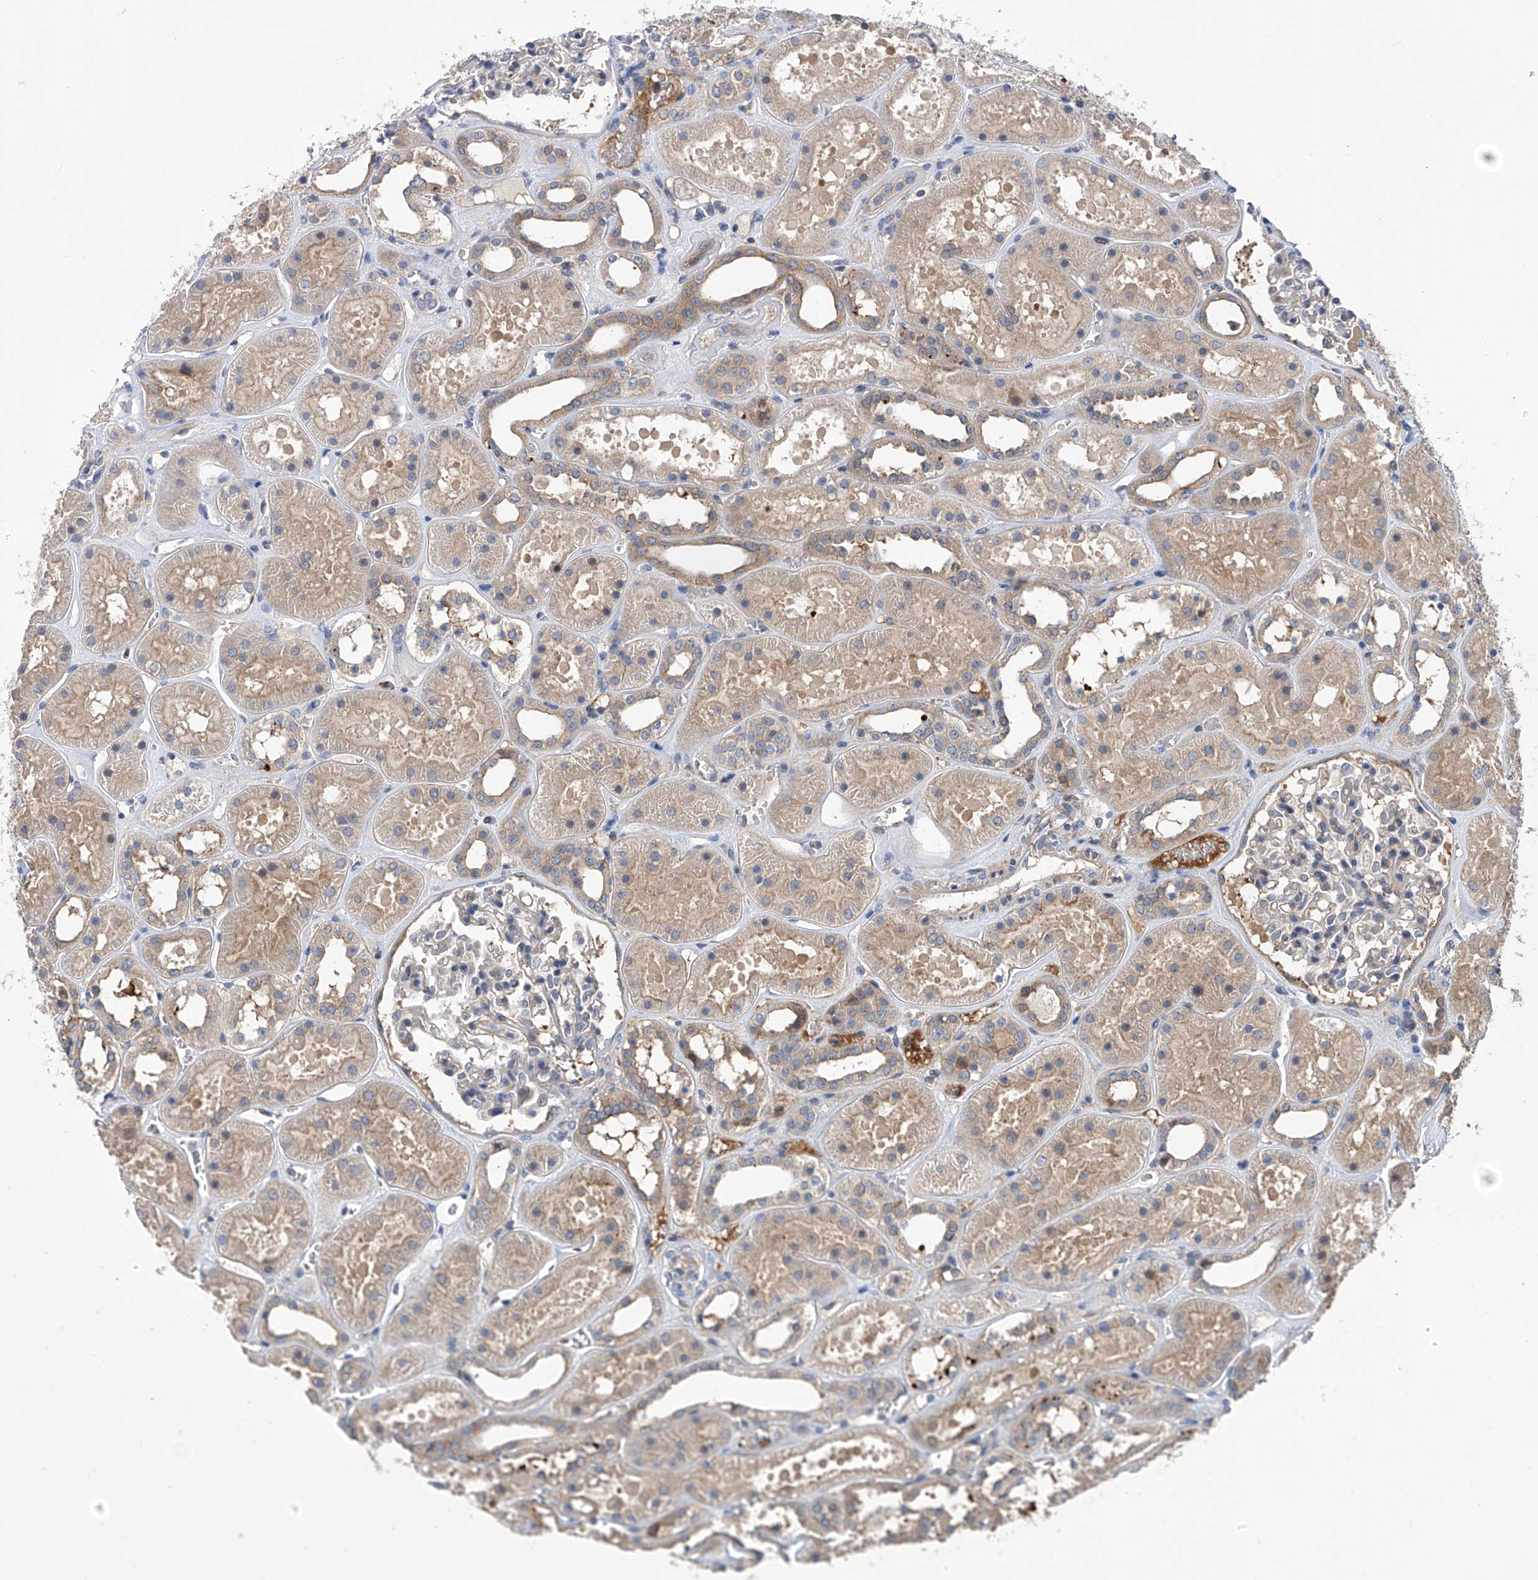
{"staining": {"intensity": "weak", "quantity": "25%-75%", "location": "cytoplasmic/membranous"}, "tissue": "kidney", "cell_type": "Cells in glomeruli", "image_type": "normal", "snomed": [{"axis": "morphology", "description": "Normal tissue, NOS"}, {"axis": "topography", "description": "Kidney"}], "caption": "Immunohistochemical staining of unremarkable human kidney displays low levels of weak cytoplasmic/membranous staining in about 25%-75% of cells in glomeruli.", "gene": "NUDT17", "patient": {"sex": "female", "age": 41}}